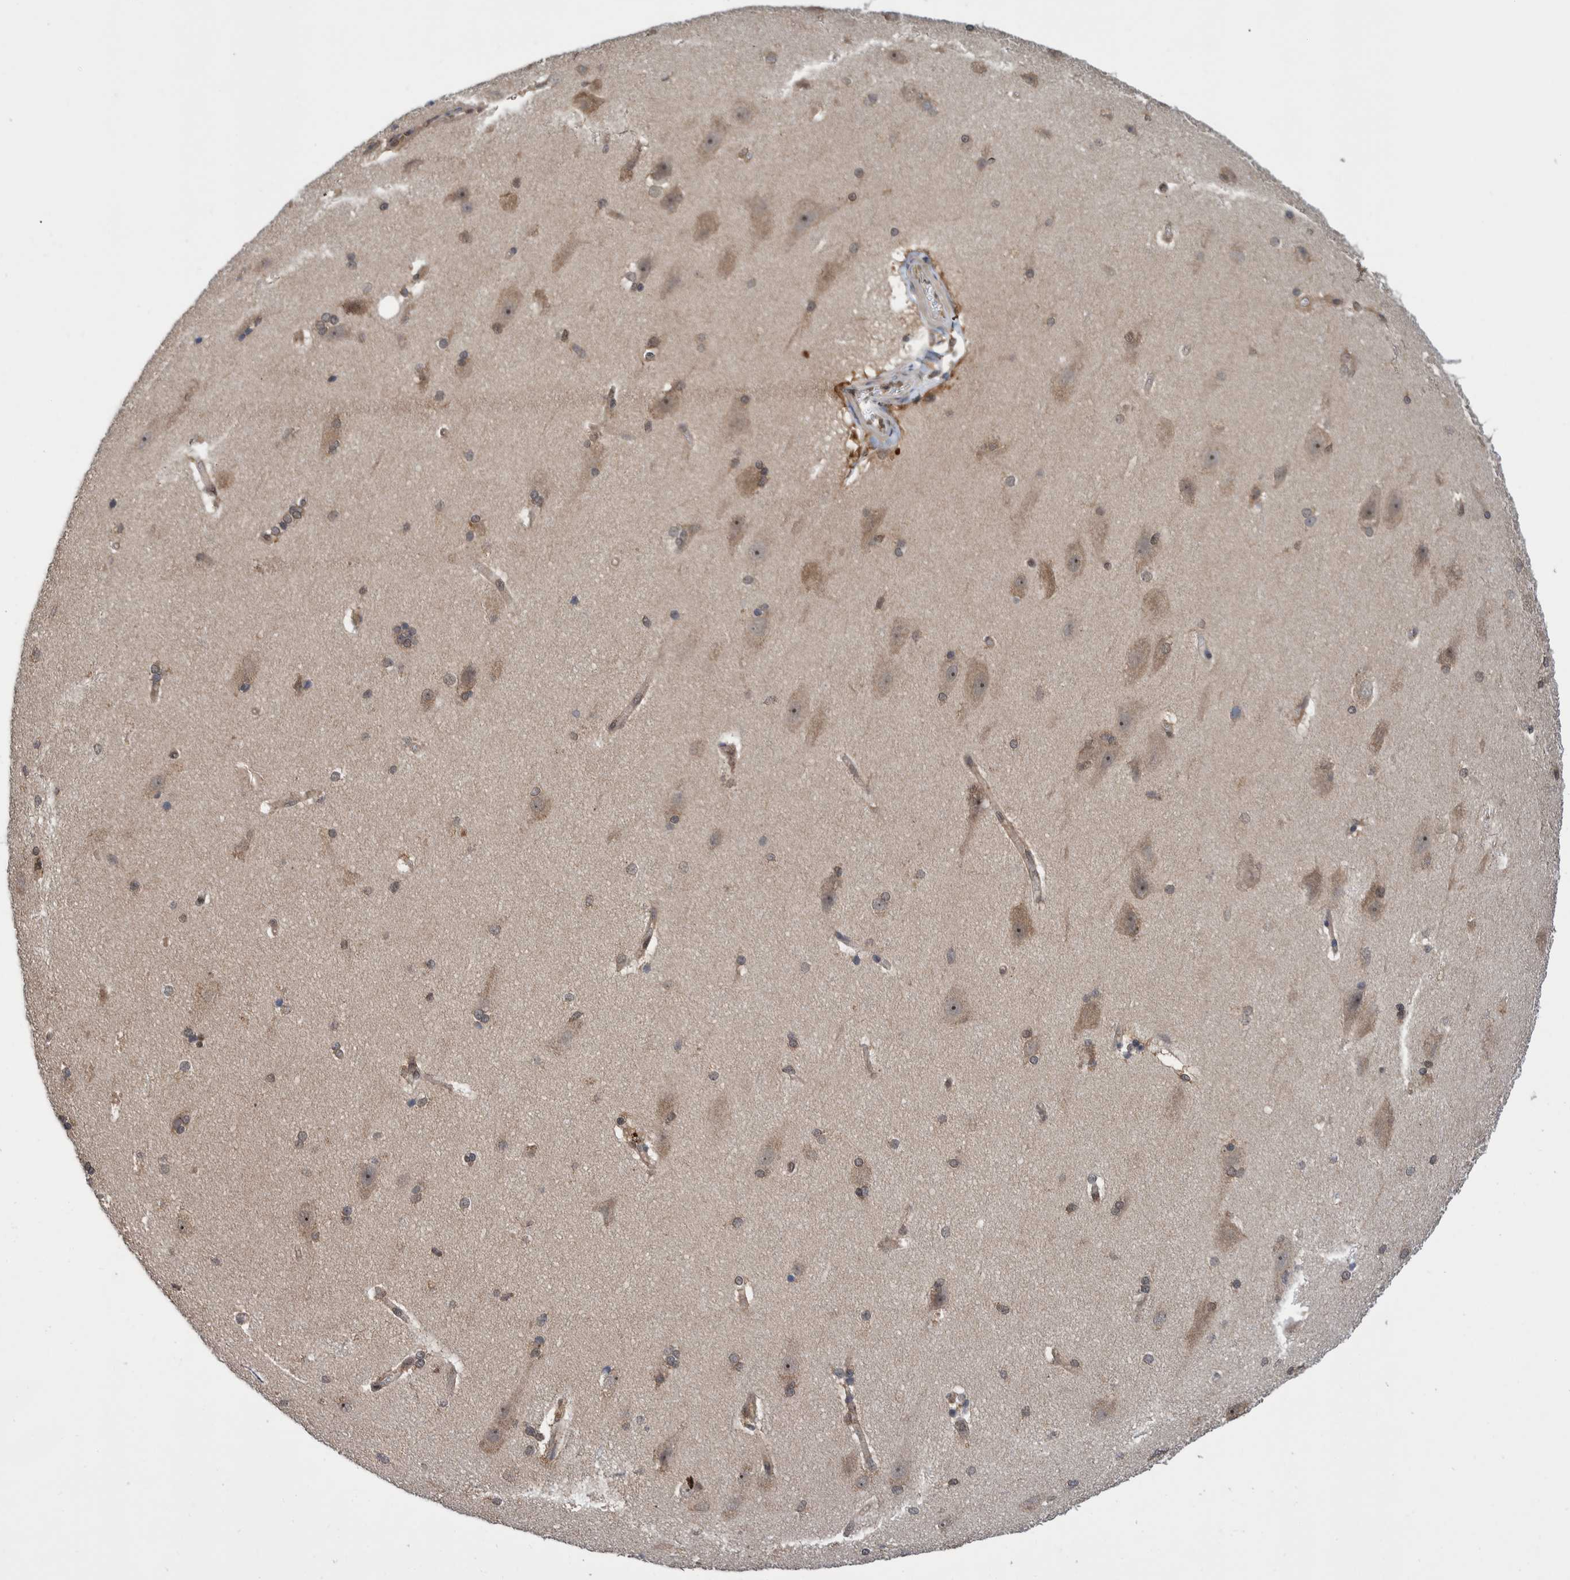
{"staining": {"intensity": "moderate", "quantity": ">75%", "location": "cytoplasmic/membranous,nuclear"}, "tissue": "cerebral cortex", "cell_type": "Endothelial cells", "image_type": "normal", "snomed": [{"axis": "morphology", "description": "Normal tissue, NOS"}, {"axis": "topography", "description": "Cerebral cortex"}, {"axis": "topography", "description": "Hippocampus"}], "caption": "Endothelial cells display medium levels of moderate cytoplasmic/membranous,nuclear positivity in approximately >75% of cells in benign cerebral cortex. The staining is performed using DAB brown chromogen to label protein expression. The nuclei are counter-stained blue using hematoxylin.", "gene": "PLPBP", "patient": {"sex": "female", "age": 19}}